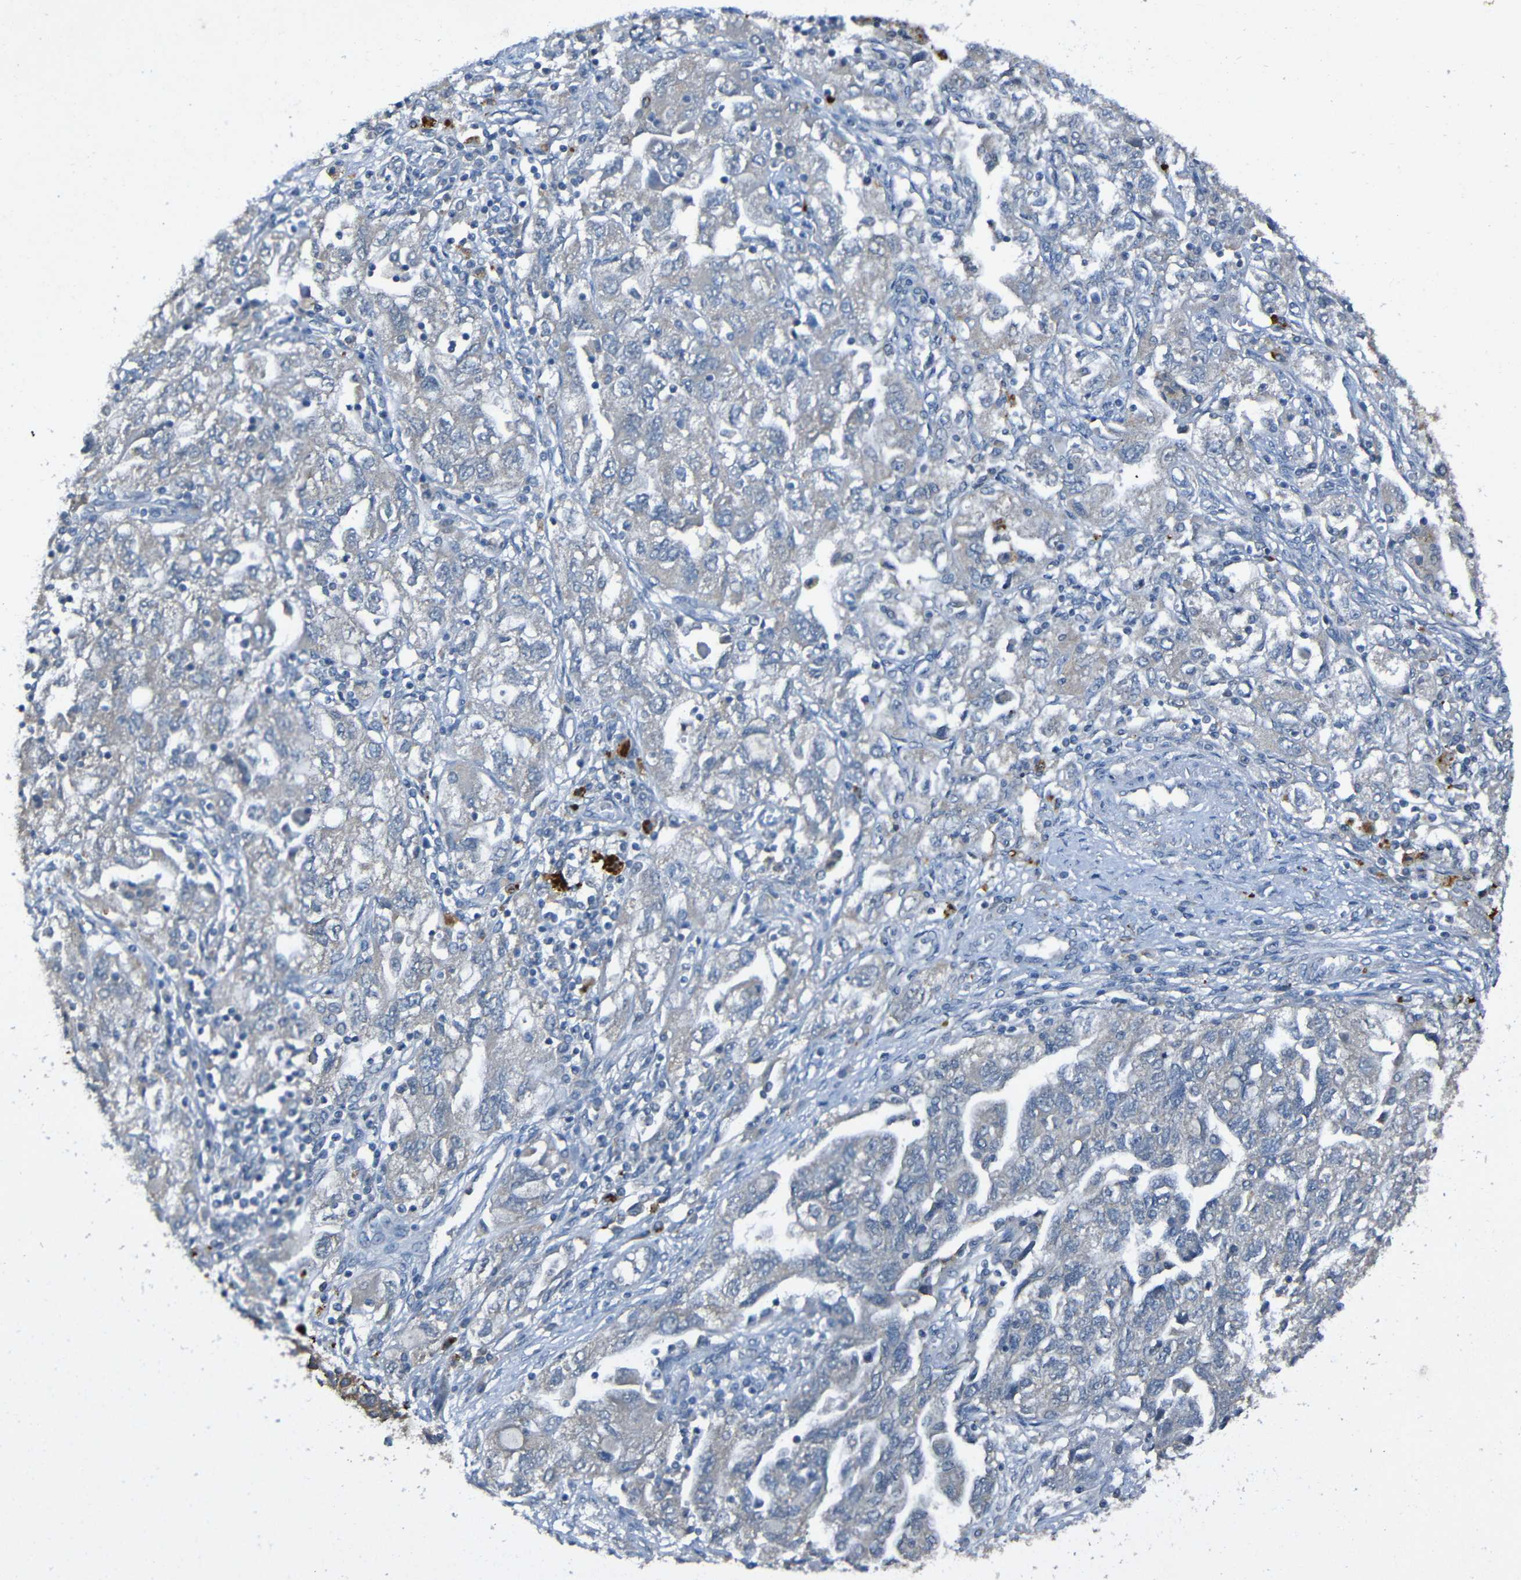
{"staining": {"intensity": "negative", "quantity": "none", "location": "none"}, "tissue": "ovarian cancer", "cell_type": "Tumor cells", "image_type": "cancer", "snomed": [{"axis": "morphology", "description": "Carcinoma, NOS"}, {"axis": "morphology", "description": "Cystadenocarcinoma, serous, NOS"}, {"axis": "topography", "description": "Ovary"}], "caption": "Tumor cells are negative for brown protein staining in ovarian cancer. (DAB immunohistochemistry (IHC), high magnification).", "gene": "LRRC70", "patient": {"sex": "female", "age": 69}}